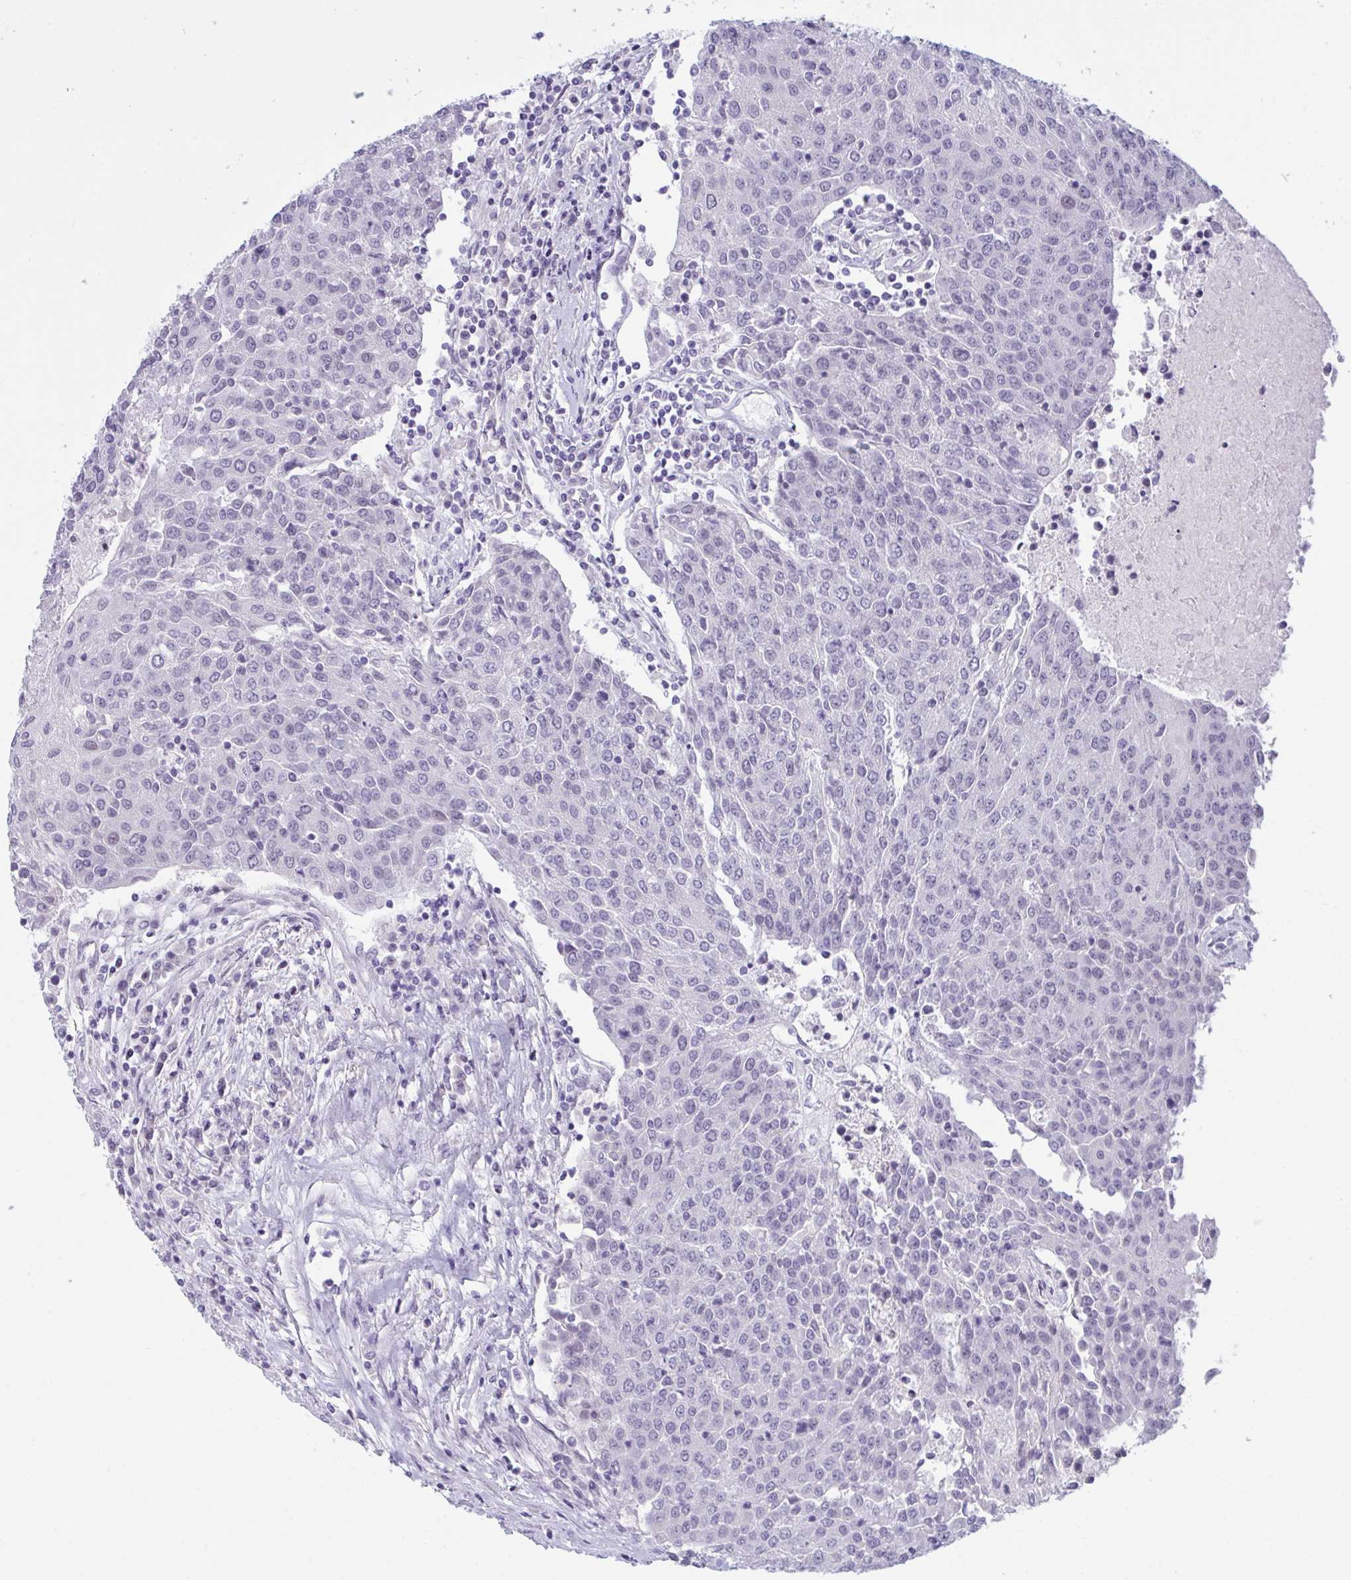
{"staining": {"intensity": "negative", "quantity": "none", "location": "none"}, "tissue": "urothelial cancer", "cell_type": "Tumor cells", "image_type": "cancer", "snomed": [{"axis": "morphology", "description": "Urothelial carcinoma, High grade"}, {"axis": "topography", "description": "Urinary bladder"}], "caption": "High-grade urothelial carcinoma was stained to show a protein in brown. There is no significant staining in tumor cells. Brightfield microscopy of immunohistochemistry (IHC) stained with DAB (brown) and hematoxylin (blue), captured at high magnification.", "gene": "TCEAL8", "patient": {"sex": "female", "age": 85}}